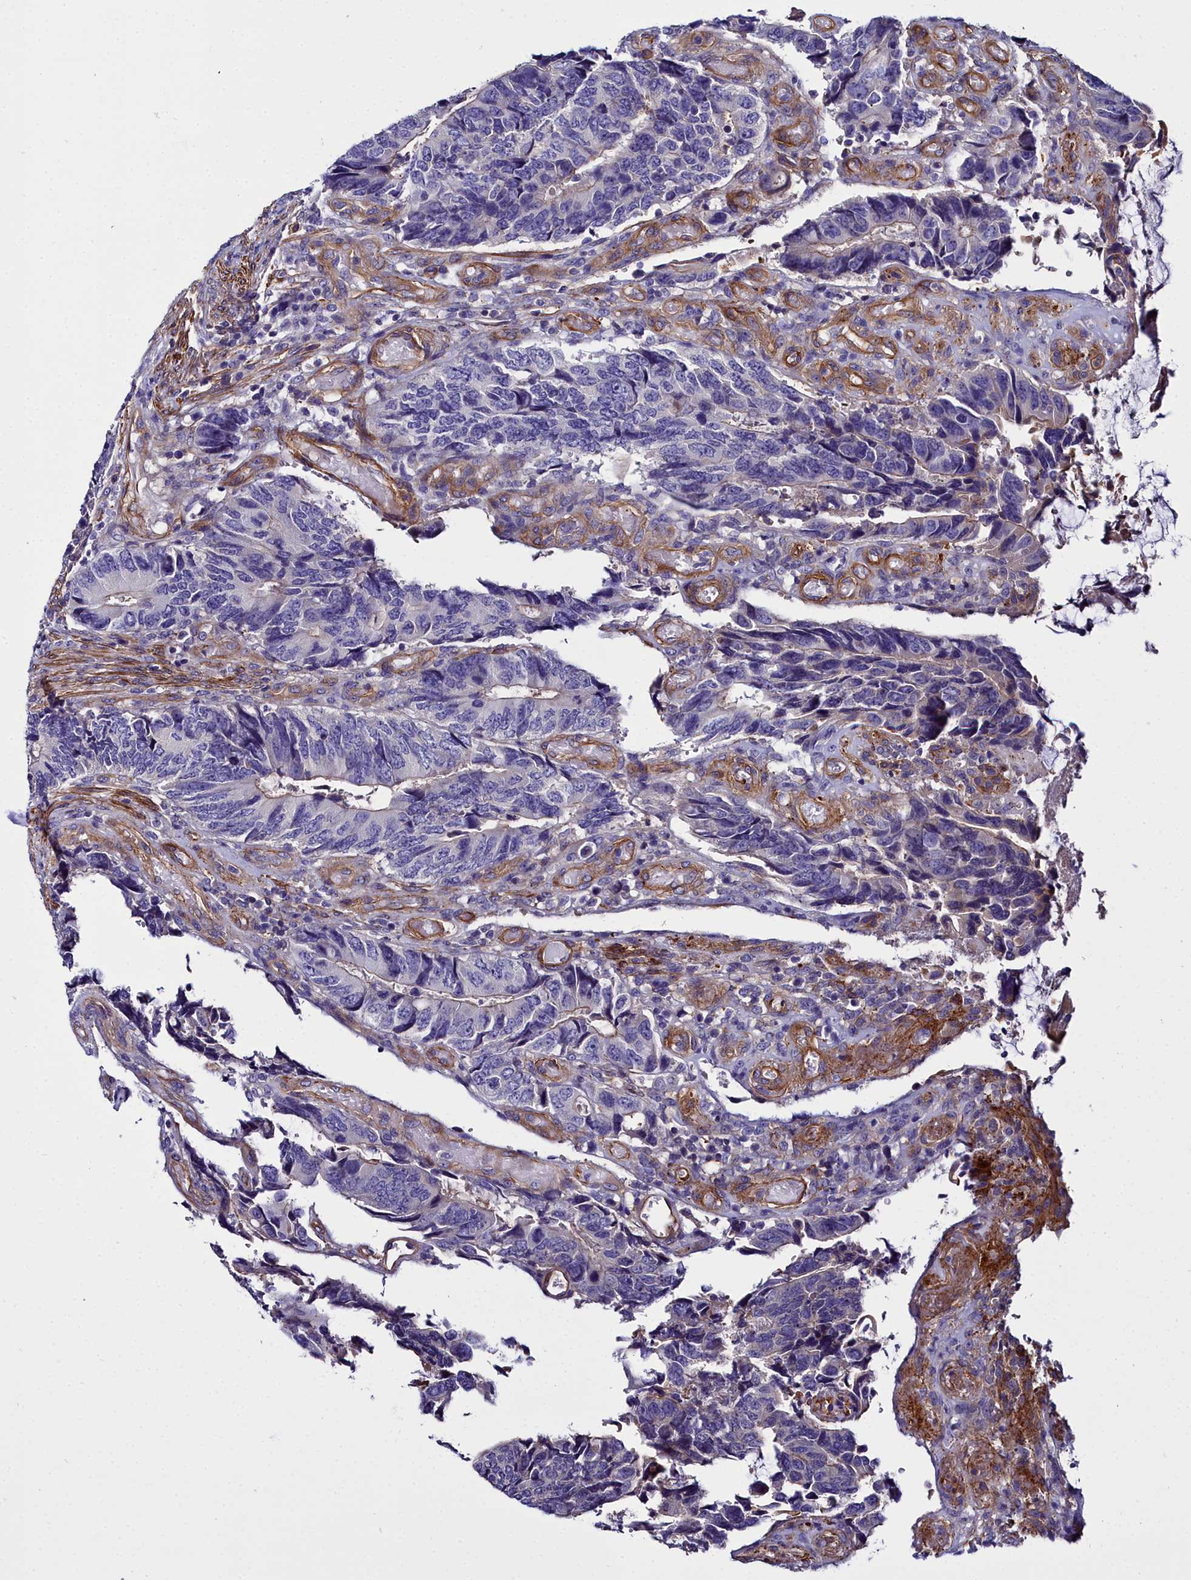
{"staining": {"intensity": "negative", "quantity": "none", "location": "none"}, "tissue": "colorectal cancer", "cell_type": "Tumor cells", "image_type": "cancer", "snomed": [{"axis": "morphology", "description": "Adenocarcinoma, NOS"}, {"axis": "topography", "description": "Colon"}], "caption": "DAB immunohistochemical staining of colorectal adenocarcinoma reveals no significant positivity in tumor cells.", "gene": "FADS3", "patient": {"sex": "male", "age": 87}}